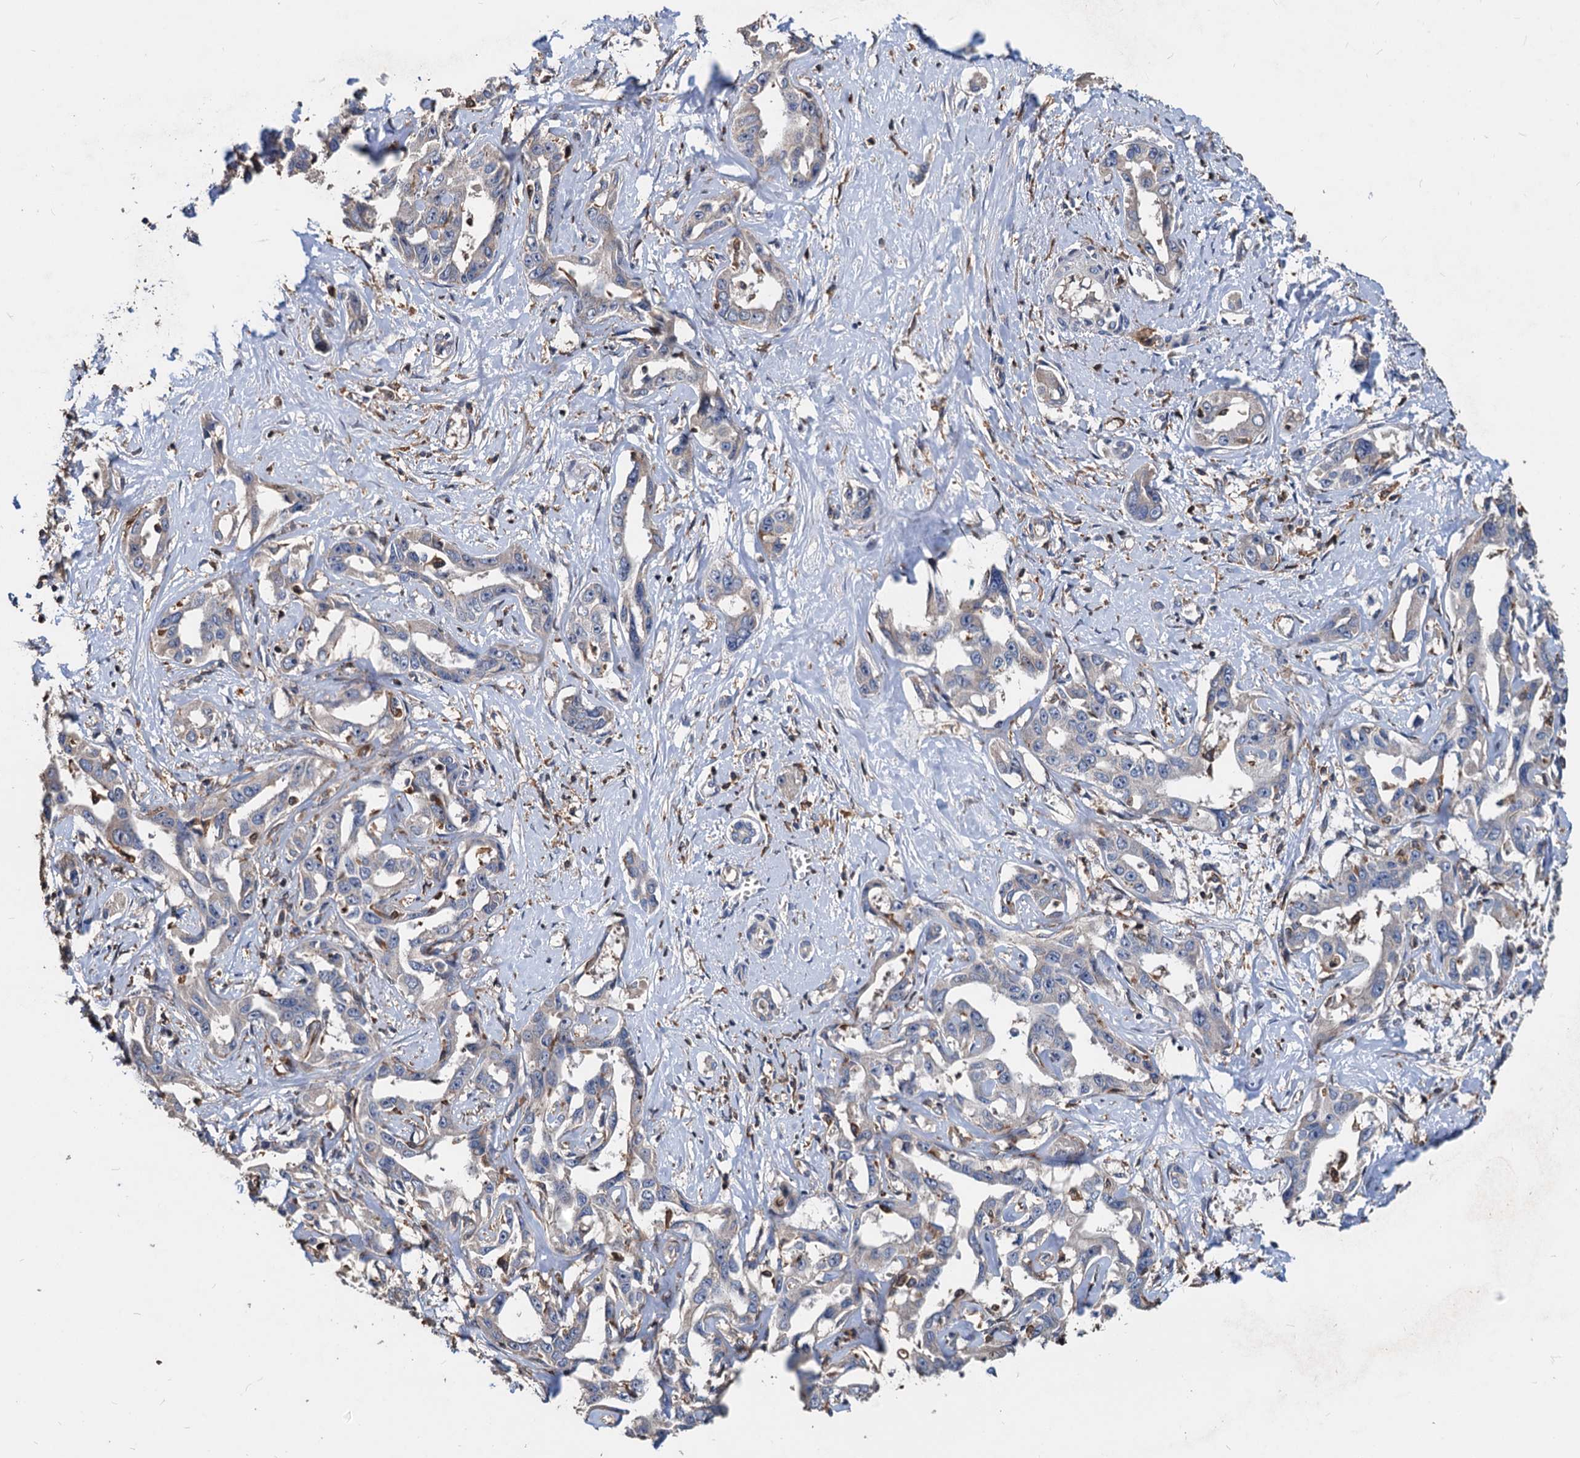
{"staining": {"intensity": "negative", "quantity": "none", "location": "none"}, "tissue": "liver cancer", "cell_type": "Tumor cells", "image_type": "cancer", "snomed": [{"axis": "morphology", "description": "Cholangiocarcinoma"}, {"axis": "topography", "description": "Liver"}], "caption": "Liver cancer was stained to show a protein in brown. There is no significant expression in tumor cells.", "gene": "LCP2", "patient": {"sex": "male", "age": 59}}